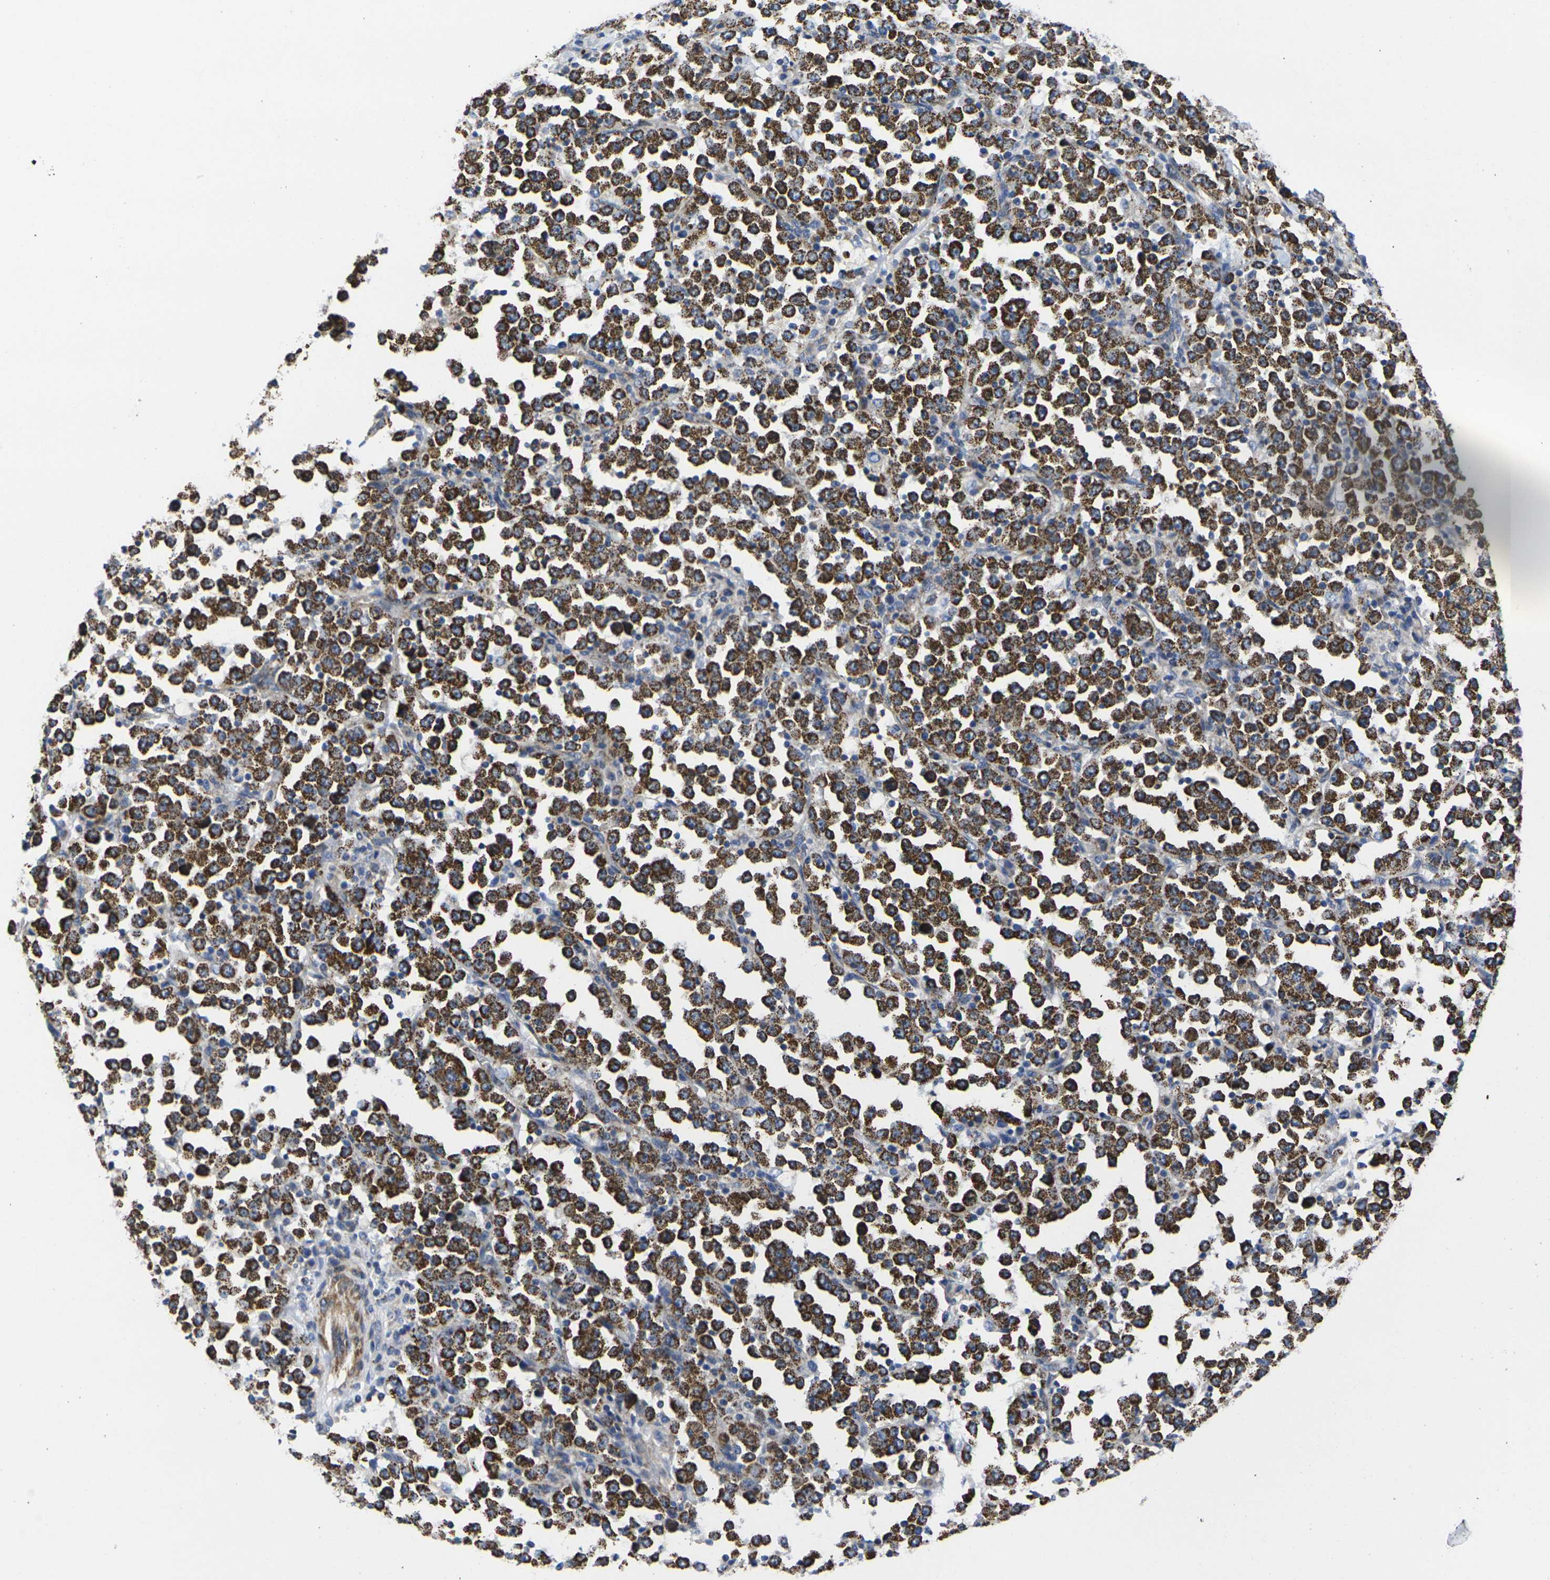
{"staining": {"intensity": "strong", "quantity": ">75%", "location": "cytoplasmic/membranous"}, "tissue": "stomach cancer", "cell_type": "Tumor cells", "image_type": "cancer", "snomed": [{"axis": "morphology", "description": "Normal tissue, NOS"}, {"axis": "morphology", "description": "Adenocarcinoma, NOS"}, {"axis": "topography", "description": "Stomach, upper"}, {"axis": "topography", "description": "Stomach"}], "caption": "IHC image of neoplastic tissue: human stomach adenocarcinoma stained using IHC shows high levels of strong protein expression localized specifically in the cytoplasmic/membranous of tumor cells, appearing as a cytoplasmic/membranous brown color.", "gene": "P2RY11", "patient": {"sex": "male", "age": 59}}